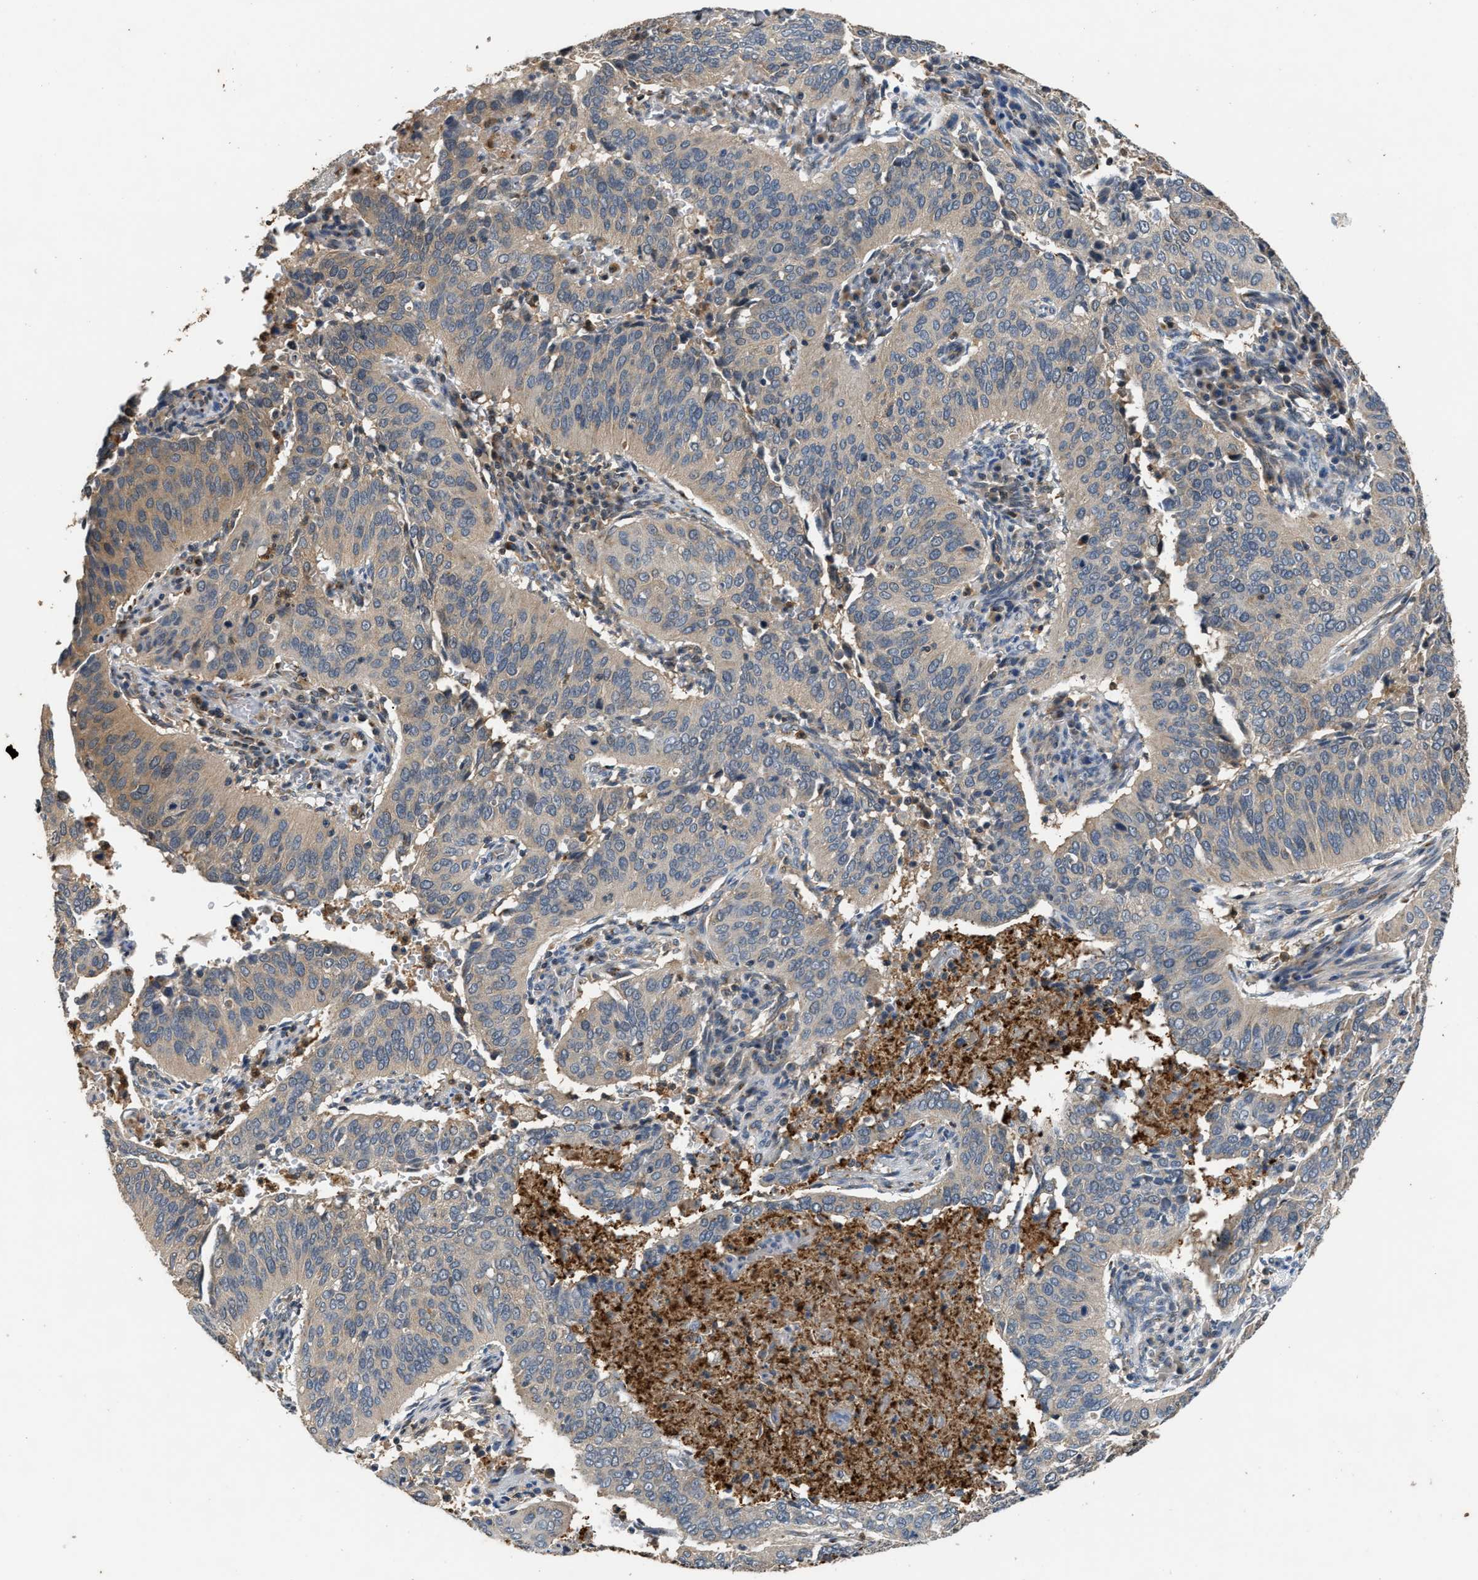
{"staining": {"intensity": "weak", "quantity": "25%-75%", "location": "cytoplasmic/membranous"}, "tissue": "cervical cancer", "cell_type": "Tumor cells", "image_type": "cancer", "snomed": [{"axis": "morphology", "description": "Squamous cell carcinoma, NOS"}, {"axis": "topography", "description": "Cervix"}], "caption": "Immunohistochemistry (IHC) (DAB (3,3'-diaminobenzidine)) staining of squamous cell carcinoma (cervical) demonstrates weak cytoplasmic/membranous protein positivity in approximately 25%-75% of tumor cells.", "gene": "CHUK", "patient": {"sex": "female", "age": 39}}